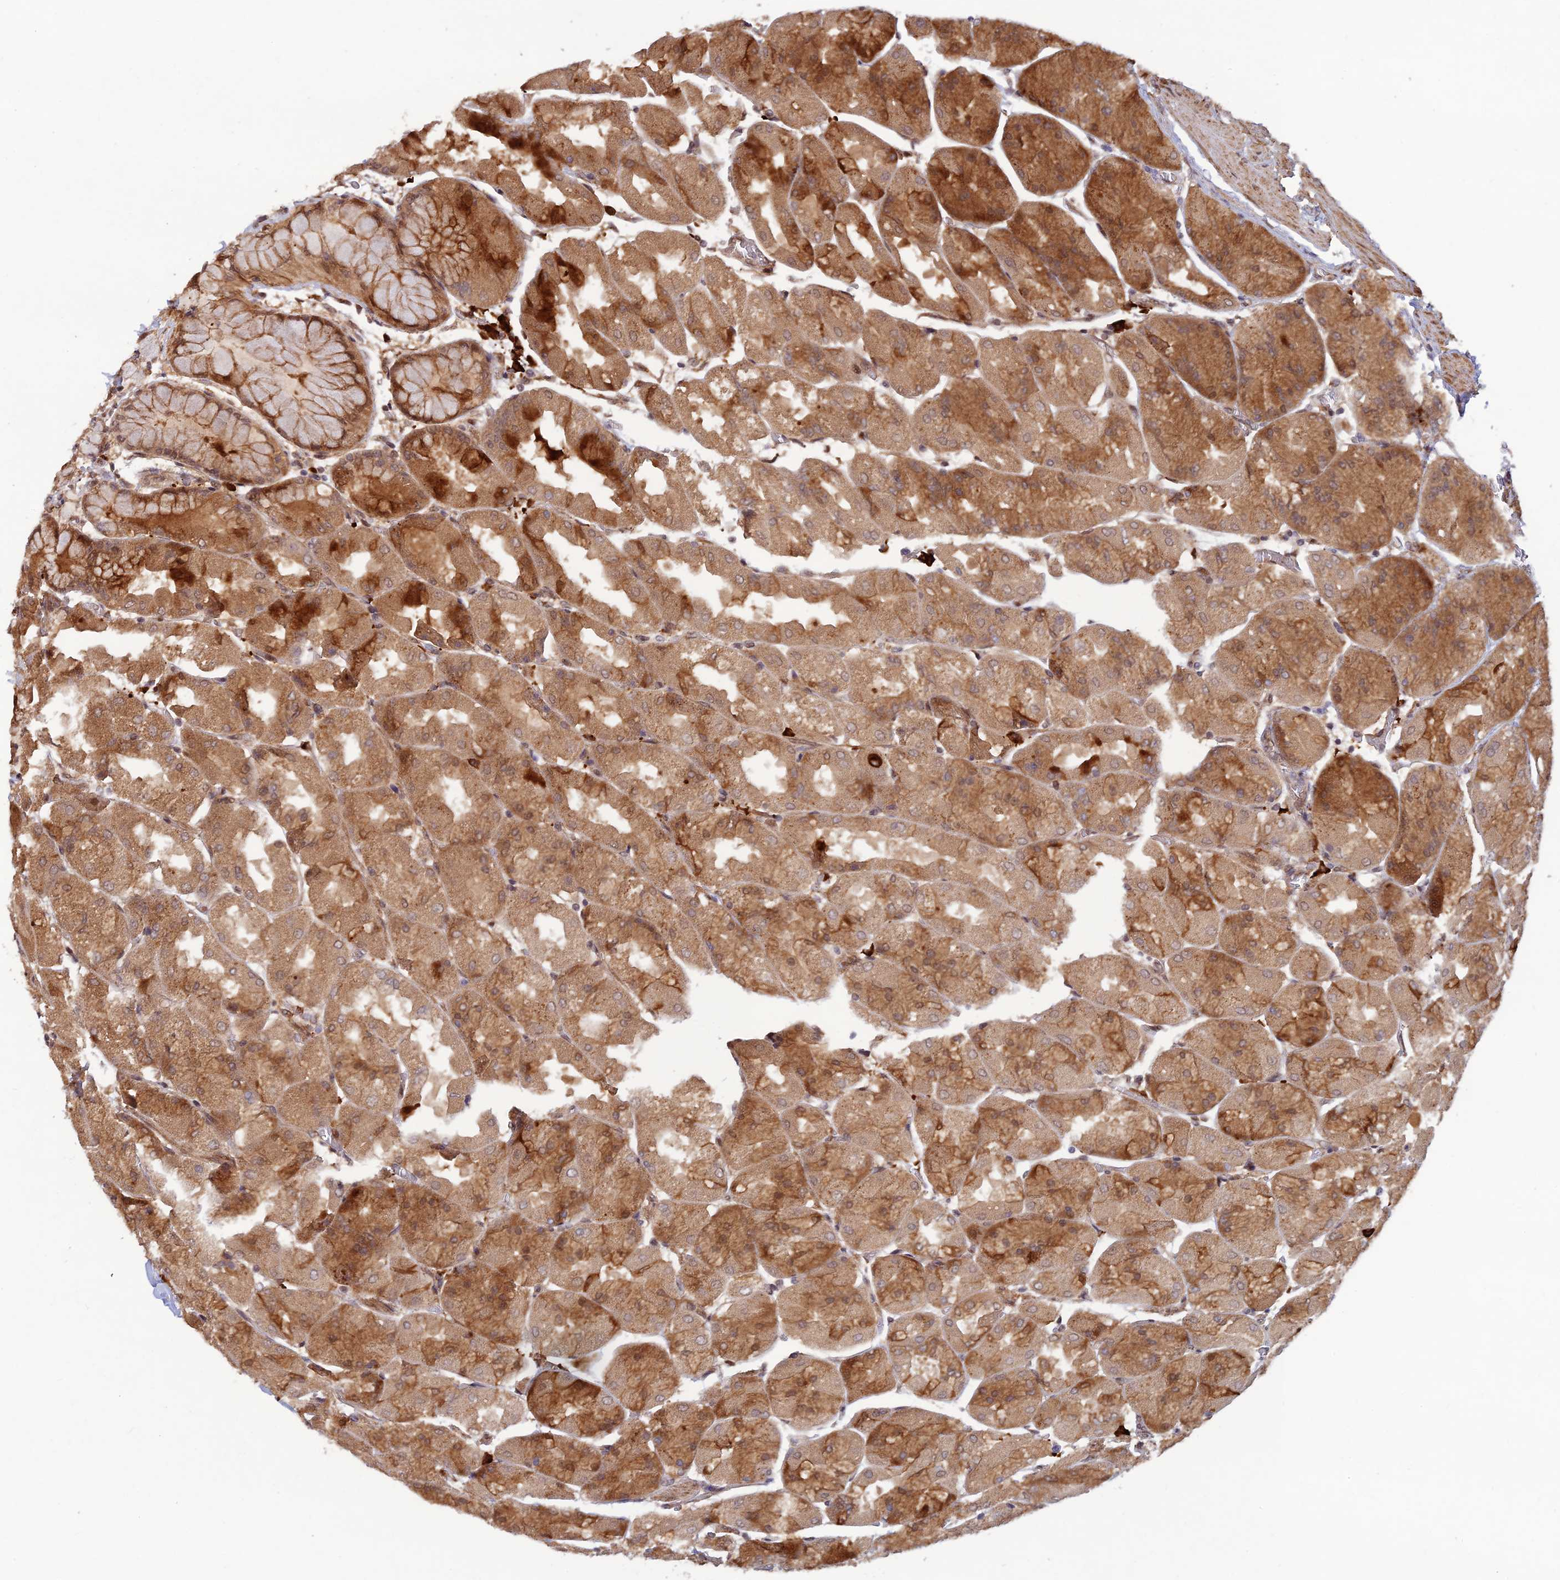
{"staining": {"intensity": "moderate", "quantity": ">75%", "location": "cytoplasmic/membranous,nuclear"}, "tissue": "stomach", "cell_type": "Glandular cells", "image_type": "normal", "snomed": [{"axis": "morphology", "description": "Normal tissue, NOS"}, {"axis": "topography", "description": "Stomach"}], "caption": "Immunohistochemical staining of unremarkable stomach displays >75% levels of moderate cytoplasmic/membranous,nuclear protein staining in approximately >75% of glandular cells.", "gene": "ZNF565", "patient": {"sex": "female", "age": 61}}